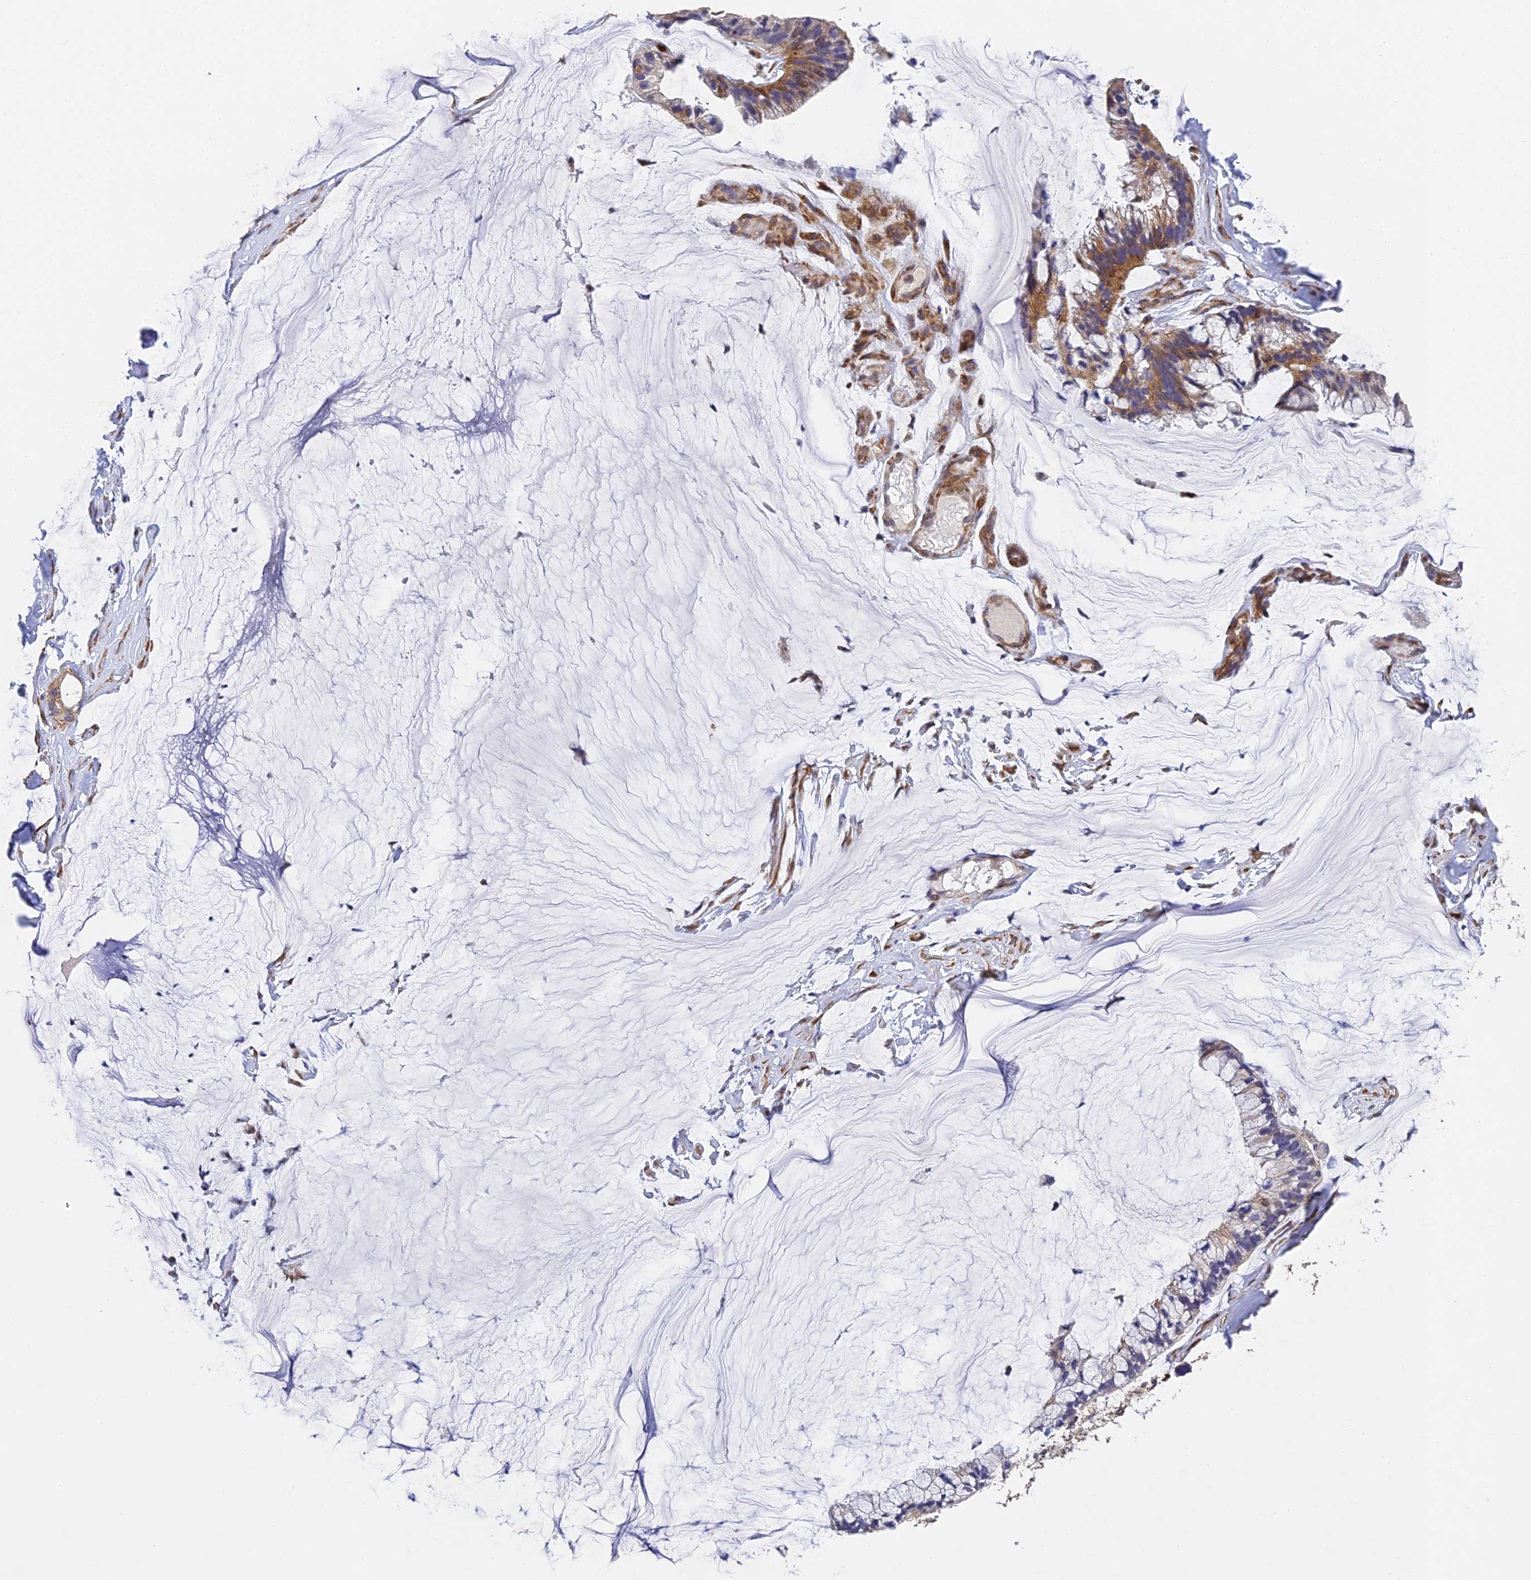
{"staining": {"intensity": "moderate", "quantity": "<25%", "location": "cytoplasmic/membranous"}, "tissue": "ovarian cancer", "cell_type": "Tumor cells", "image_type": "cancer", "snomed": [{"axis": "morphology", "description": "Cystadenocarcinoma, mucinous, NOS"}, {"axis": "topography", "description": "Ovary"}], "caption": "Ovarian mucinous cystadenocarcinoma stained for a protein demonstrates moderate cytoplasmic/membranous positivity in tumor cells.", "gene": "SLC11A1", "patient": {"sex": "female", "age": 39}}